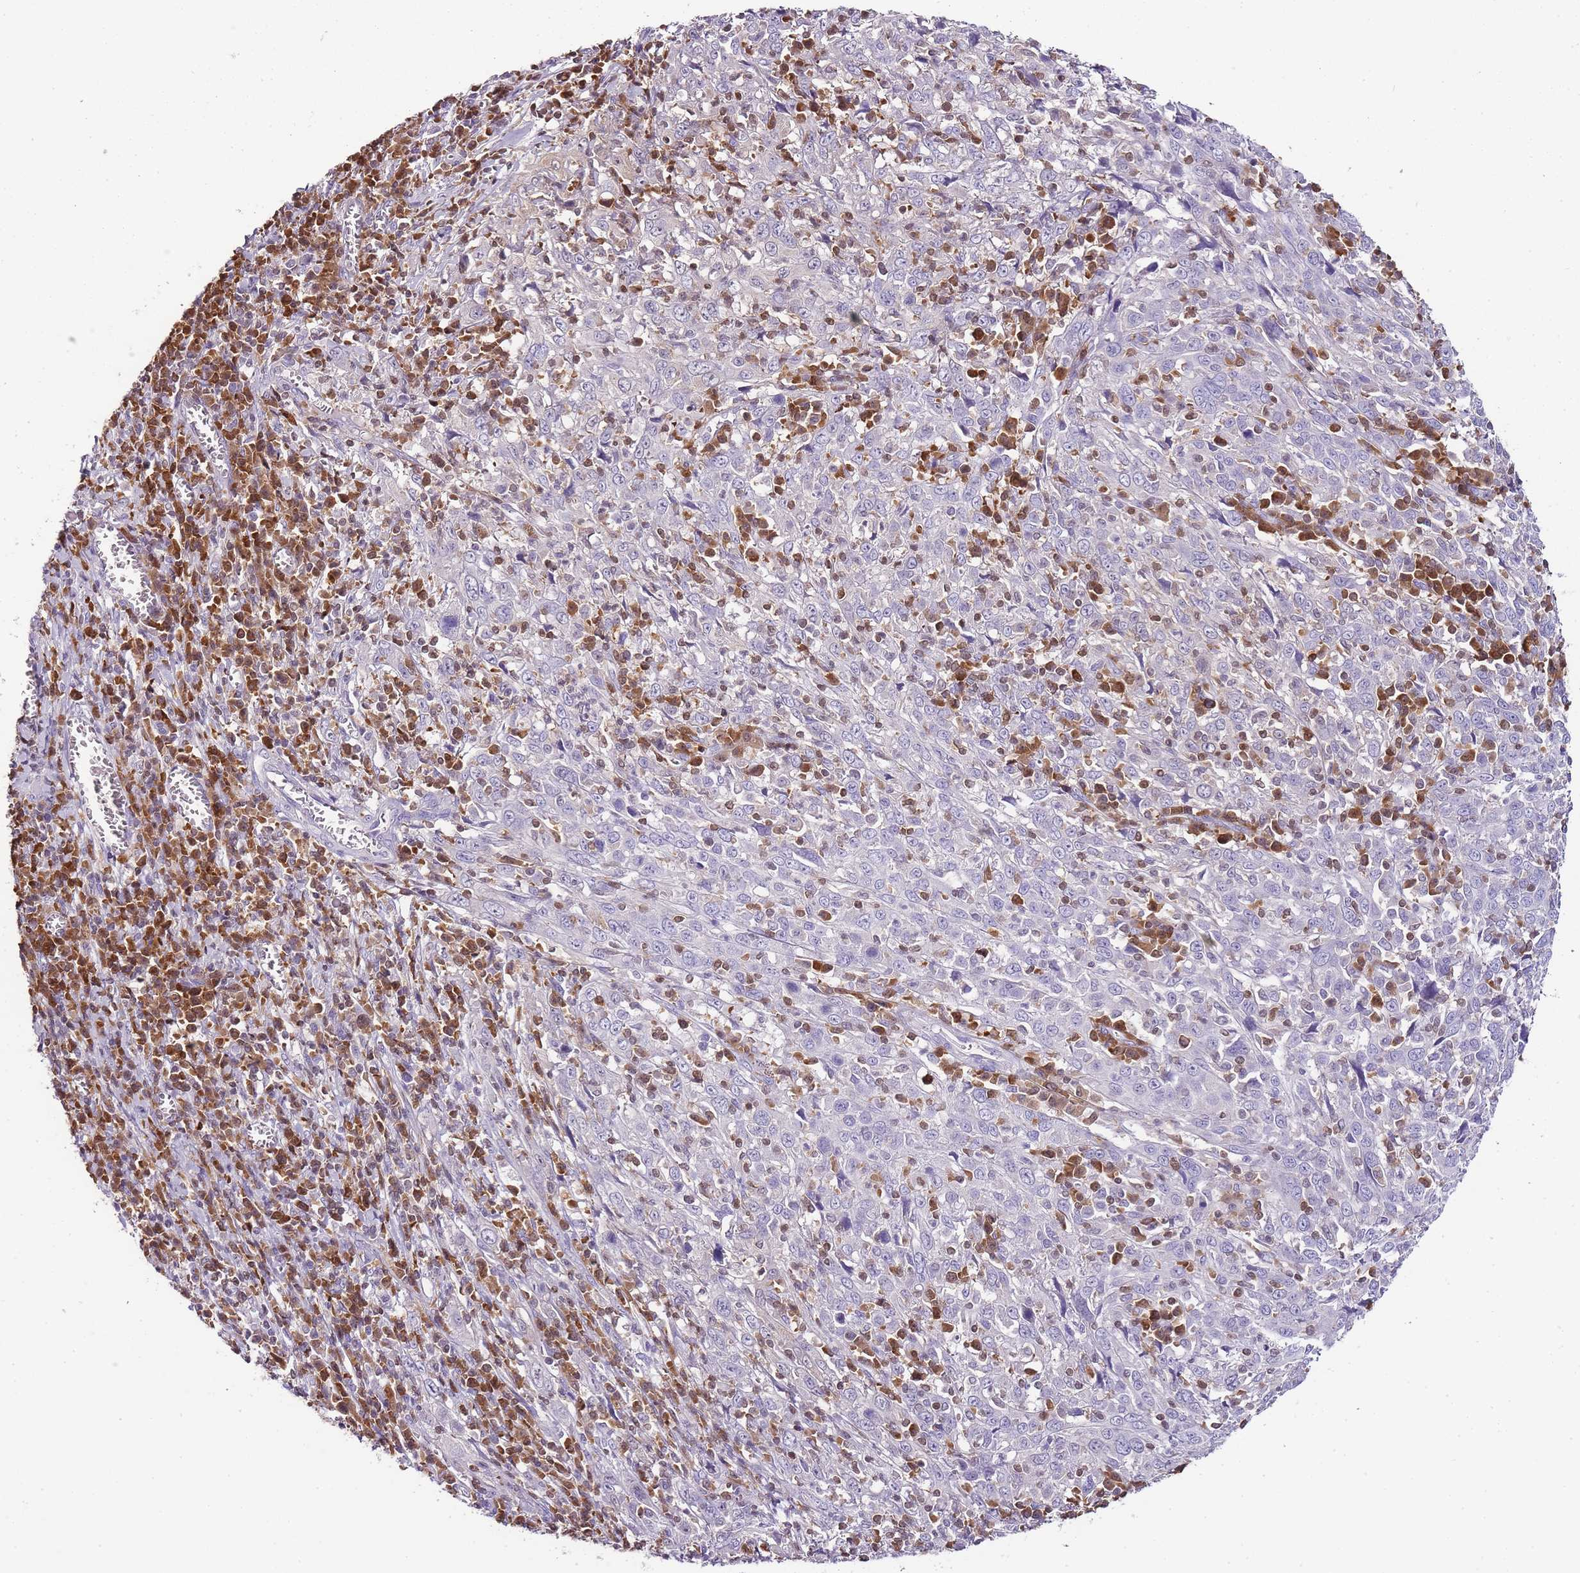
{"staining": {"intensity": "negative", "quantity": "none", "location": "none"}, "tissue": "cervical cancer", "cell_type": "Tumor cells", "image_type": "cancer", "snomed": [{"axis": "morphology", "description": "Squamous cell carcinoma, NOS"}, {"axis": "topography", "description": "Cervix"}], "caption": "Immunohistochemistry (IHC) image of neoplastic tissue: cervical squamous cell carcinoma stained with DAB reveals no significant protein expression in tumor cells.", "gene": "ZBP1", "patient": {"sex": "female", "age": 46}}